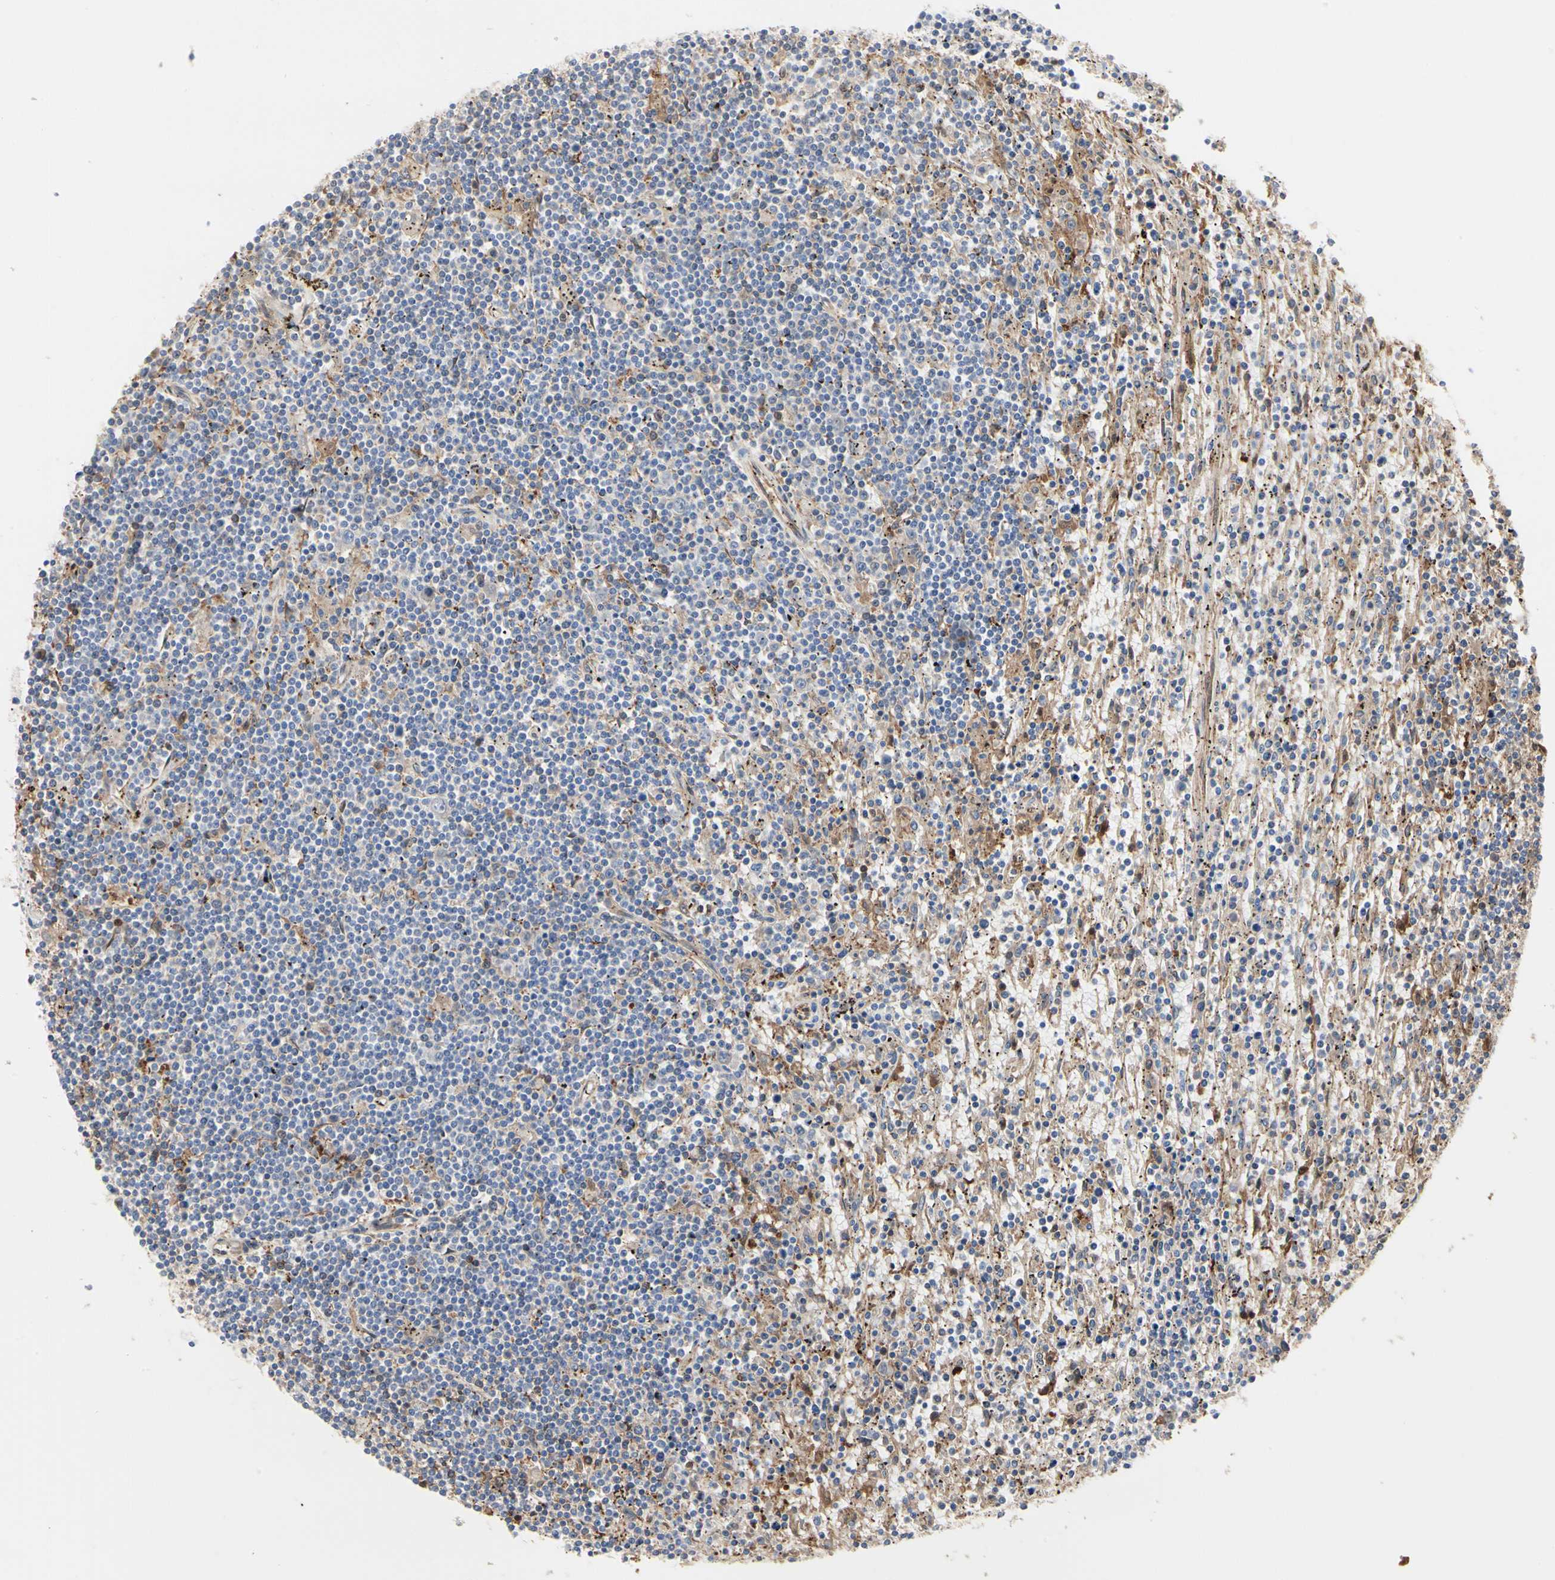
{"staining": {"intensity": "negative", "quantity": "none", "location": "none"}, "tissue": "lymphoma", "cell_type": "Tumor cells", "image_type": "cancer", "snomed": [{"axis": "morphology", "description": "Malignant lymphoma, non-Hodgkin's type, Low grade"}, {"axis": "topography", "description": "Spleen"}], "caption": "Human malignant lymphoma, non-Hodgkin's type (low-grade) stained for a protein using immunohistochemistry (IHC) displays no staining in tumor cells.", "gene": "C3orf52", "patient": {"sex": "male", "age": 76}}